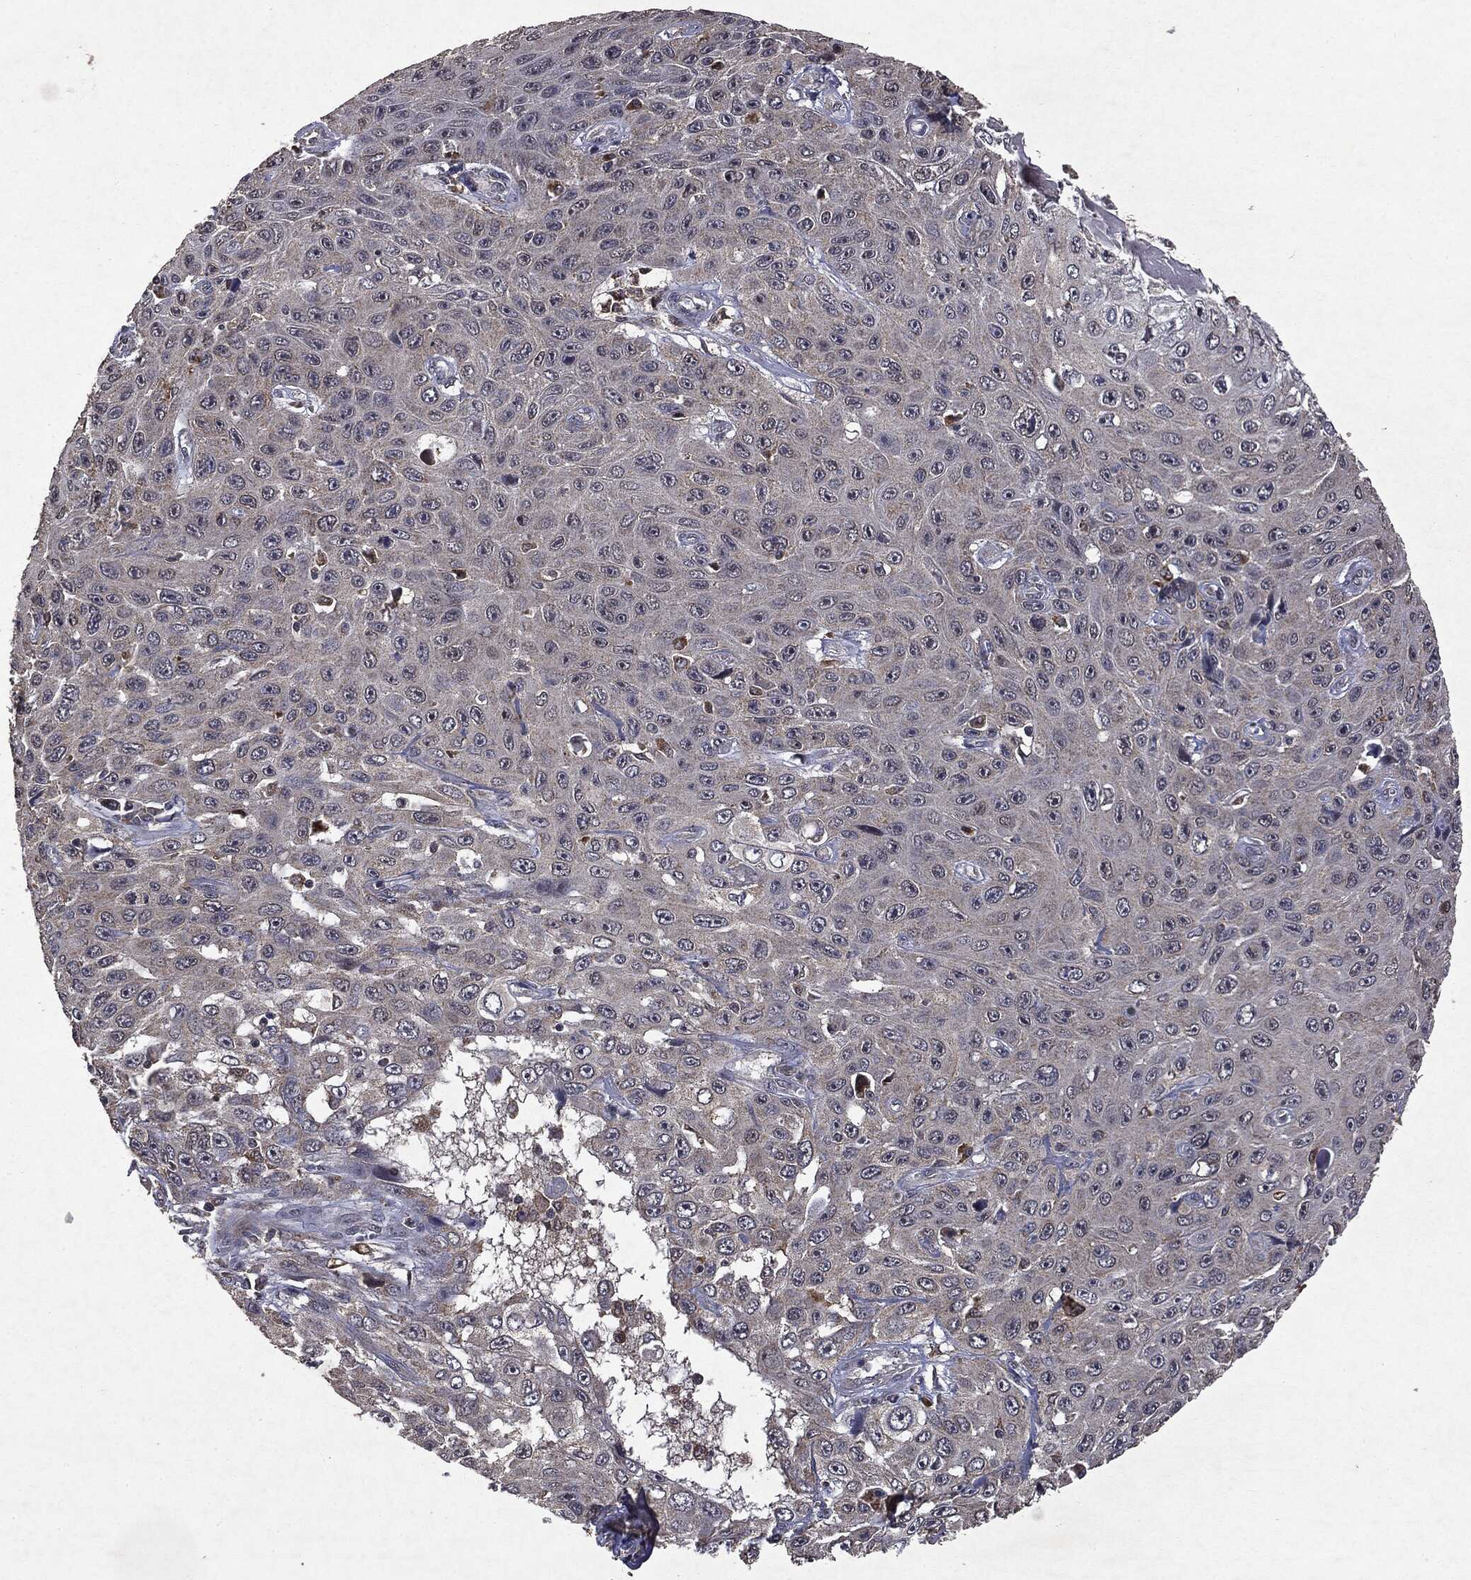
{"staining": {"intensity": "negative", "quantity": "none", "location": "none"}, "tissue": "skin cancer", "cell_type": "Tumor cells", "image_type": "cancer", "snomed": [{"axis": "morphology", "description": "Squamous cell carcinoma, NOS"}, {"axis": "topography", "description": "Skin"}], "caption": "The micrograph reveals no significant positivity in tumor cells of skin cancer (squamous cell carcinoma).", "gene": "PTEN", "patient": {"sex": "male", "age": 82}}